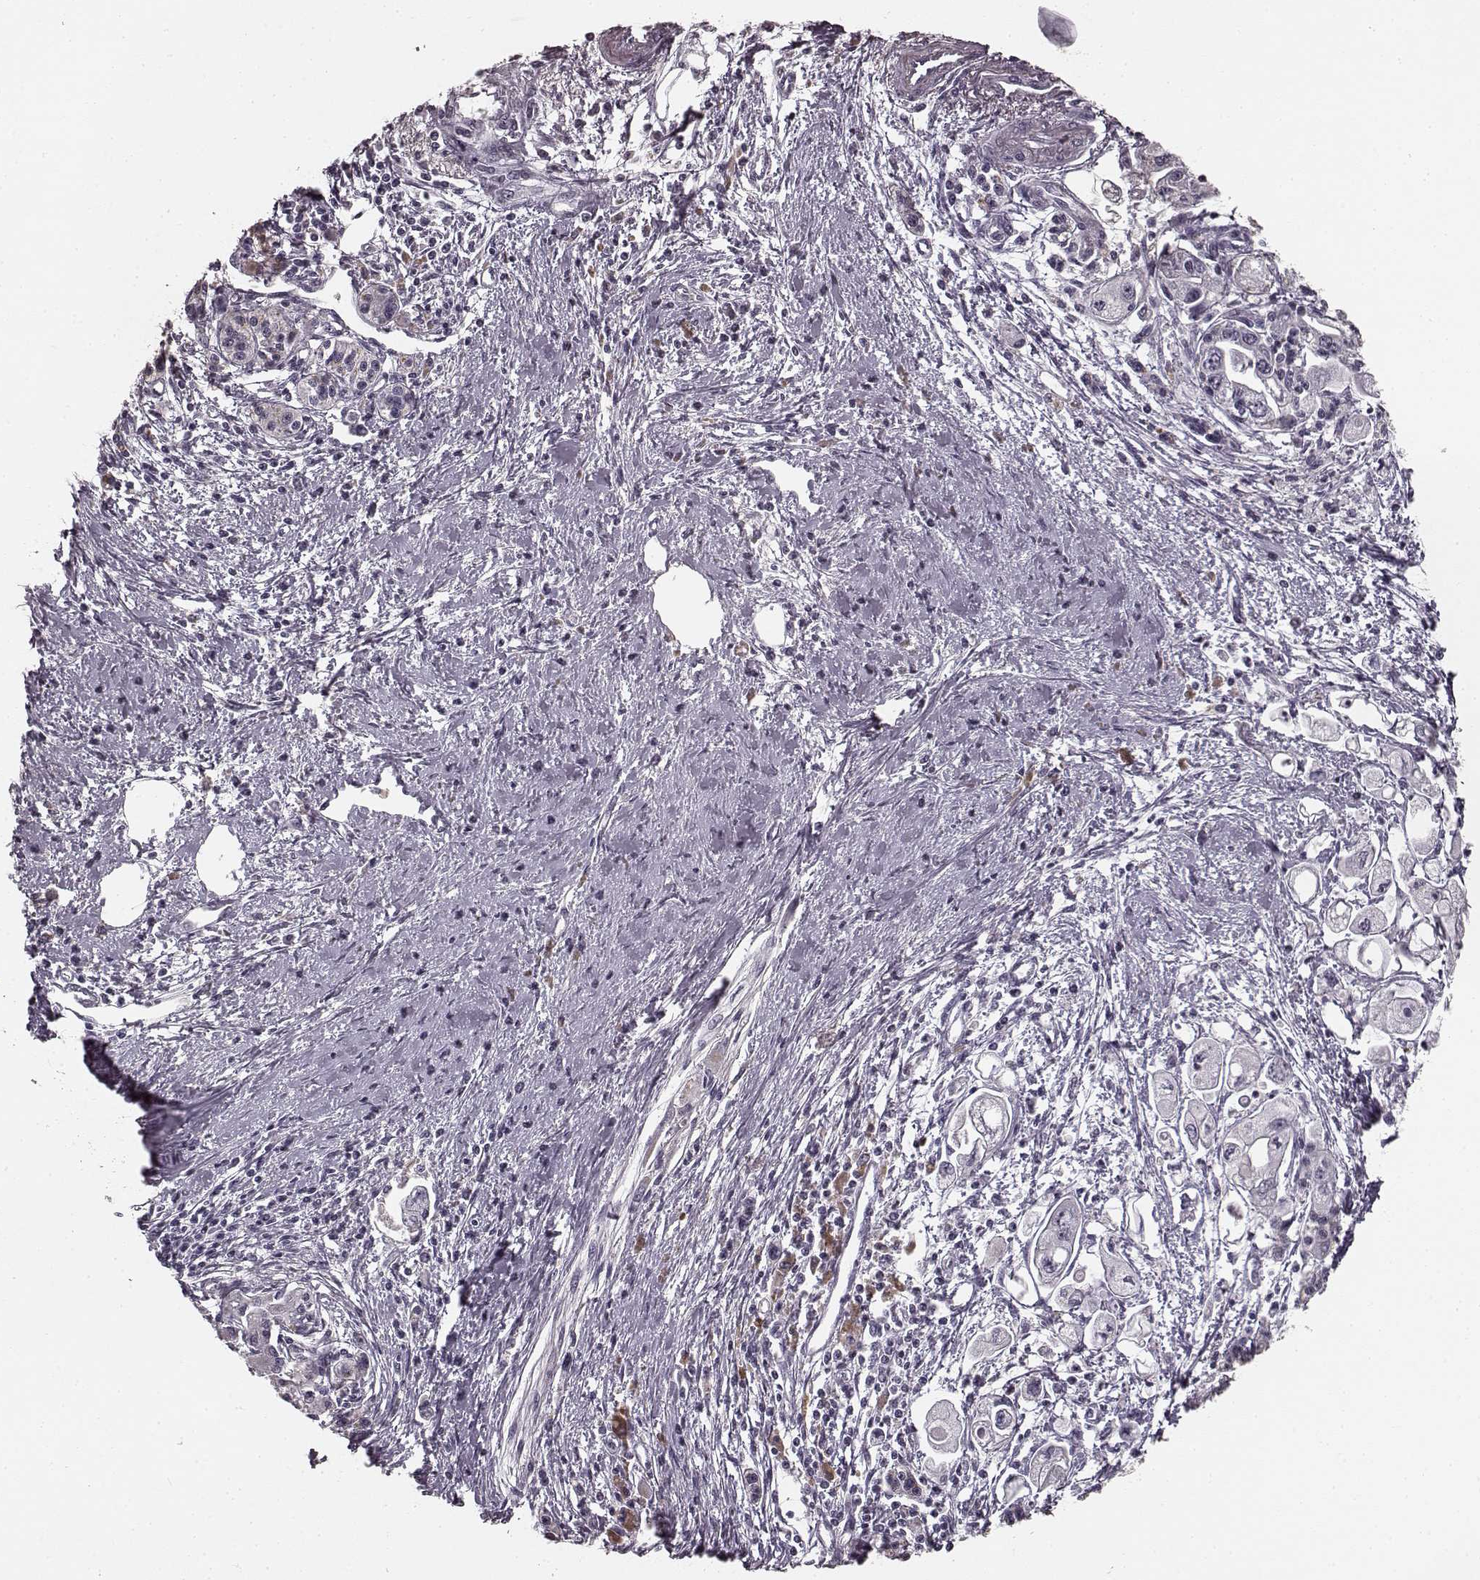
{"staining": {"intensity": "negative", "quantity": "none", "location": "none"}, "tissue": "pancreatic cancer", "cell_type": "Tumor cells", "image_type": "cancer", "snomed": [{"axis": "morphology", "description": "Adenocarcinoma, NOS"}, {"axis": "topography", "description": "Pancreas"}], "caption": "High magnification brightfield microscopy of pancreatic cancer (adenocarcinoma) stained with DAB (brown) and counterstained with hematoxylin (blue): tumor cells show no significant expression. The staining is performed using DAB brown chromogen with nuclei counter-stained in using hematoxylin.", "gene": "RIT2", "patient": {"sex": "male", "age": 70}}